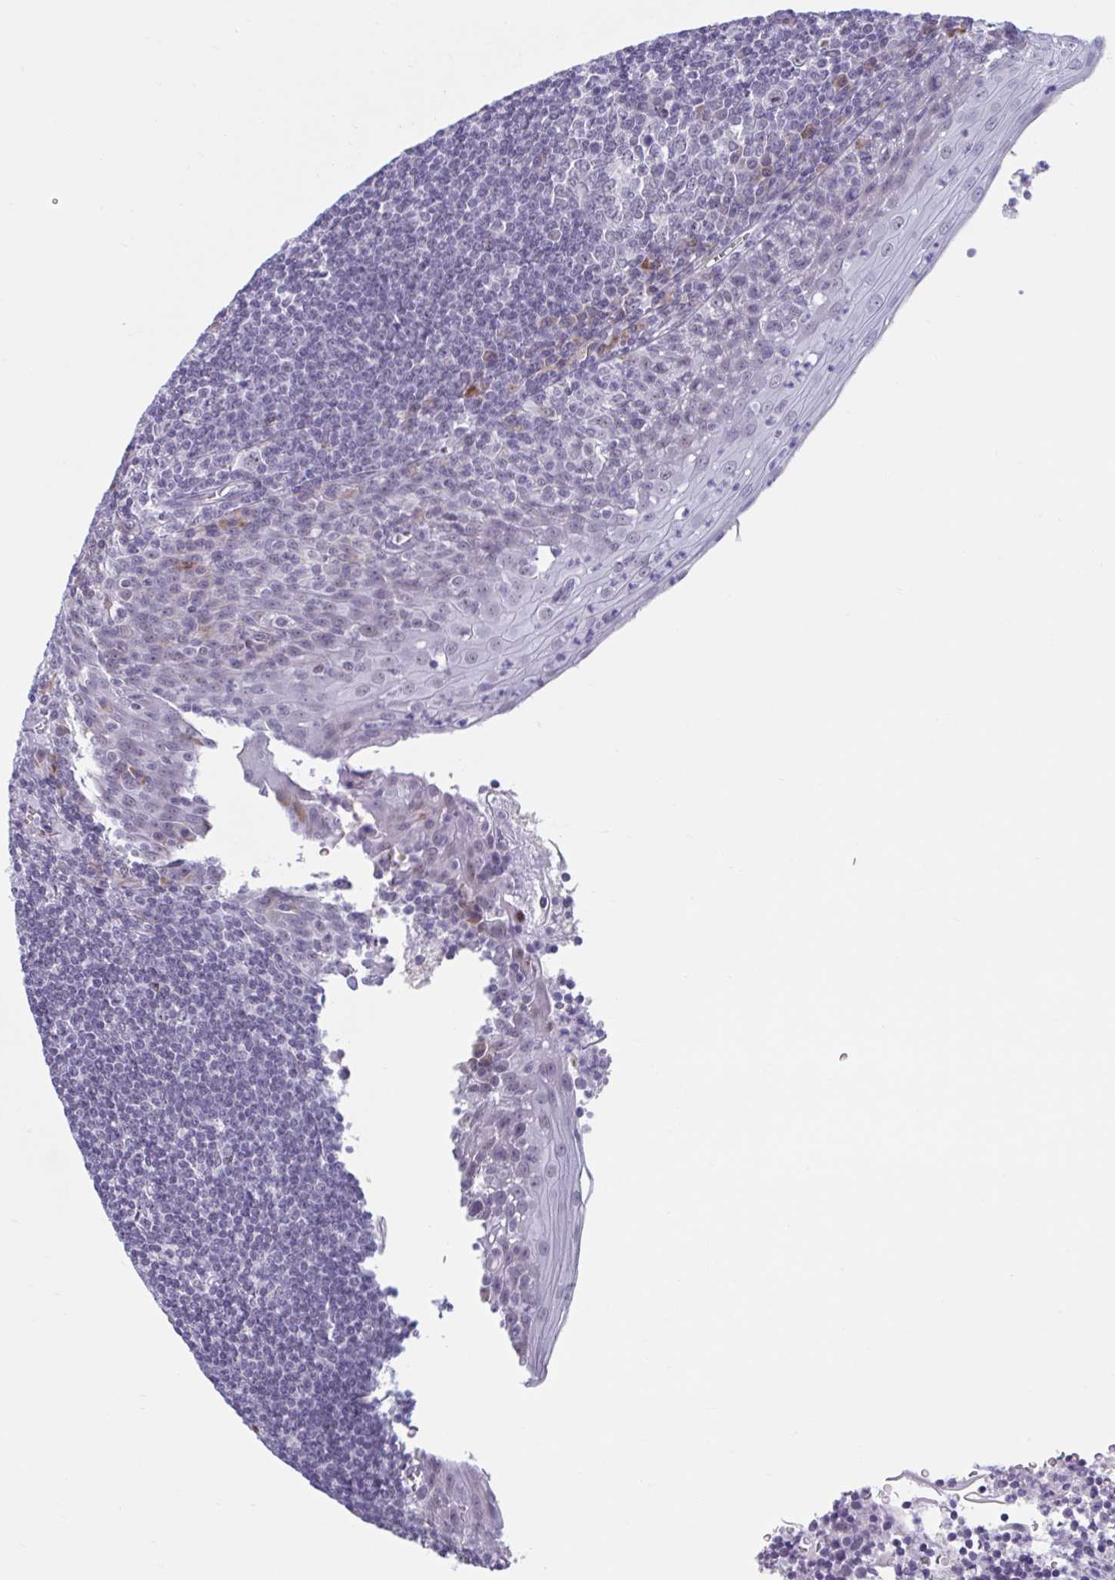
{"staining": {"intensity": "weak", "quantity": "<25%", "location": "nuclear"}, "tissue": "tonsil", "cell_type": "Germinal center cells", "image_type": "normal", "snomed": [{"axis": "morphology", "description": "Normal tissue, NOS"}, {"axis": "topography", "description": "Tonsil"}], "caption": "DAB (3,3'-diaminobenzidine) immunohistochemical staining of benign tonsil exhibits no significant positivity in germinal center cells. (Brightfield microscopy of DAB (3,3'-diaminobenzidine) IHC at high magnification).", "gene": "MSMB", "patient": {"sex": "male", "age": 27}}